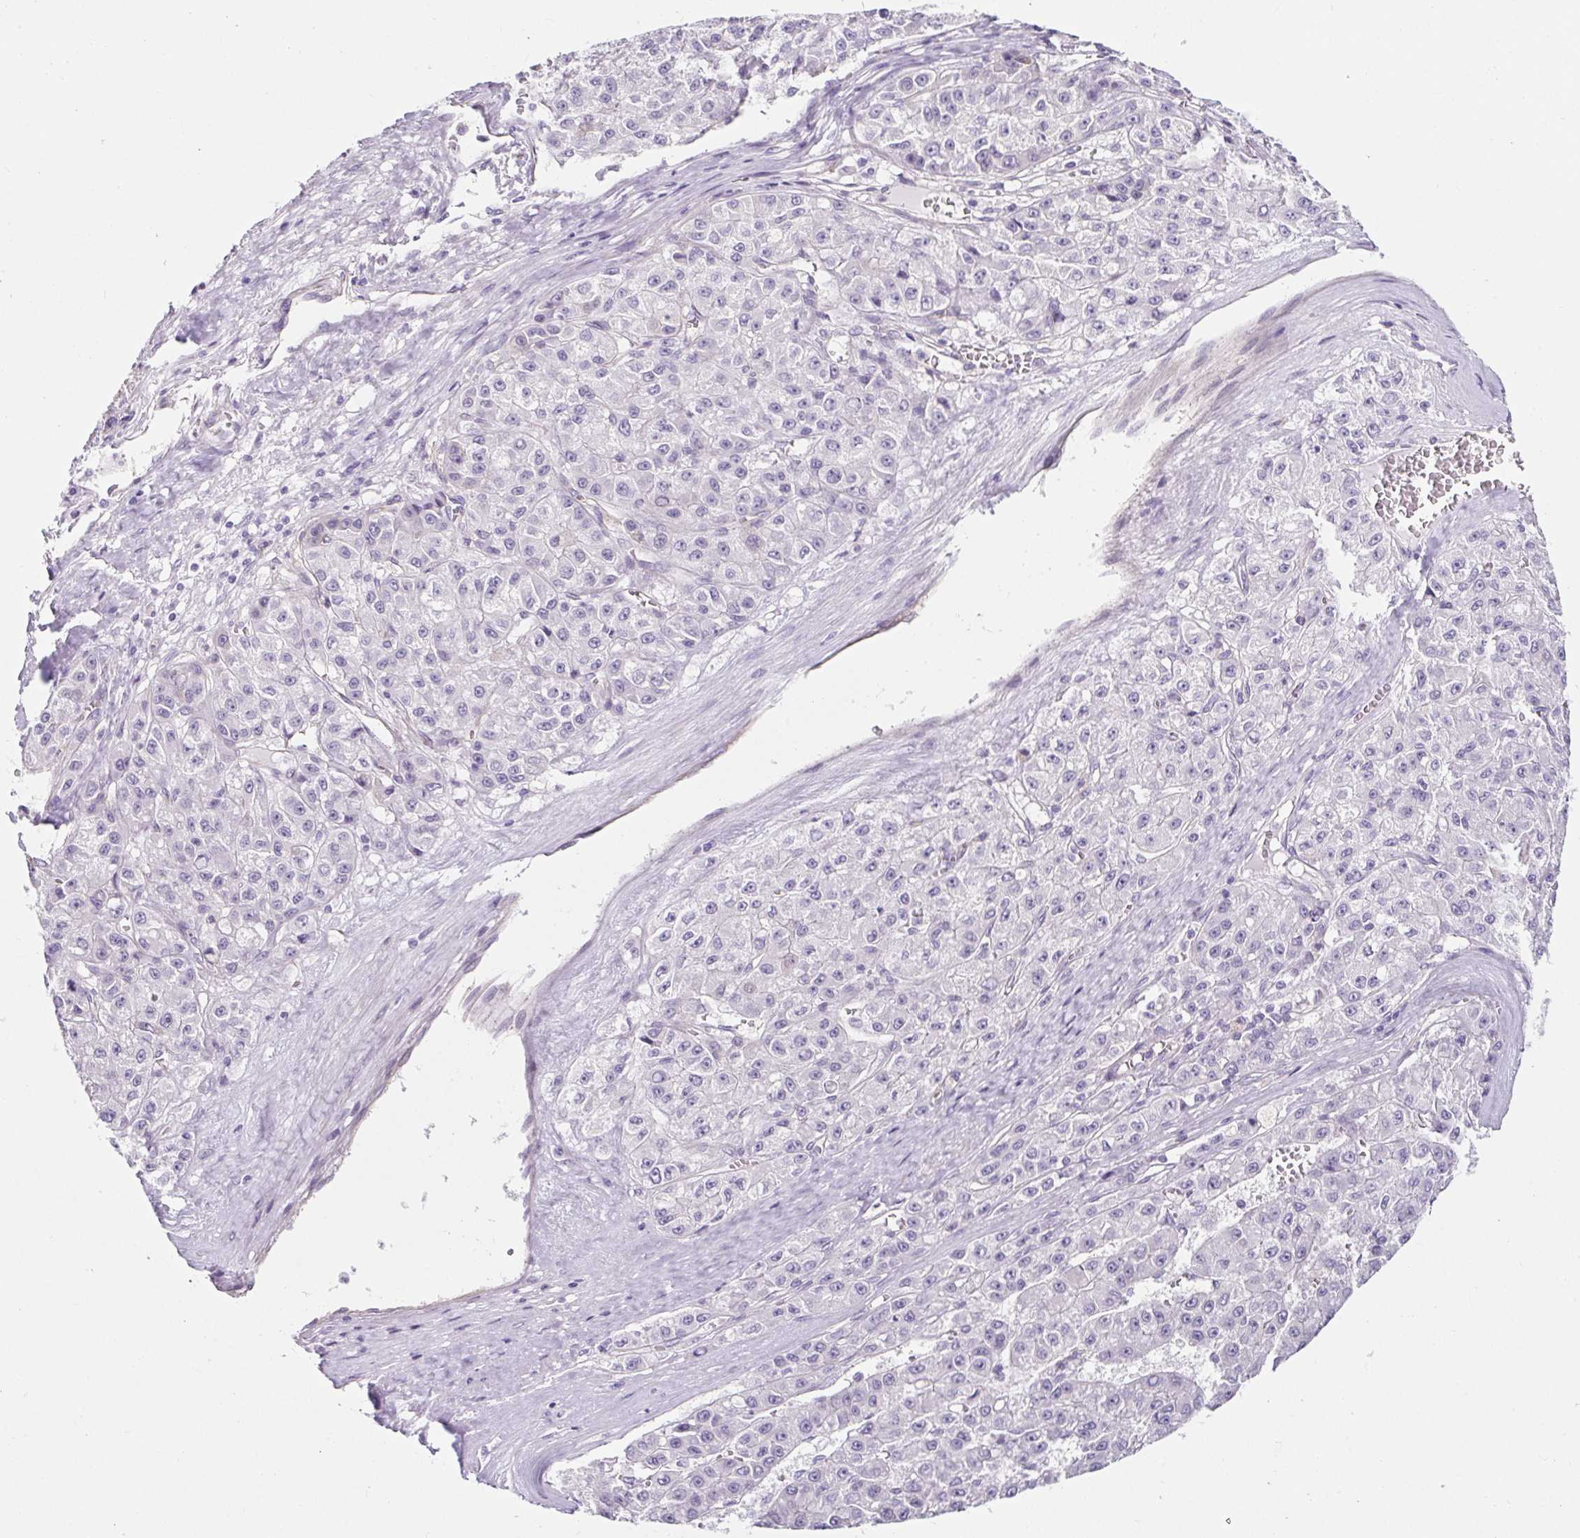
{"staining": {"intensity": "negative", "quantity": "none", "location": "none"}, "tissue": "liver cancer", "cell_type": "Tumor cells", "image_type": "cancer", "snomed": [{"axis": "morphology", "description": "Carcinoma, Hepatocellular, NOS"}, {"axis": "topography", "description": "Liver"}], "caption": "IHC photomicrograph of neoplastic tissue: liver cancer stained with DAB (3,3'-diaminobenzidine) displays no significant protein staining in tumor cells. (DAB (3,3'-diaminobenzidine) immunohistochemistry with hematoxylin counter stain).", "gene": "BCAS1", "patient": {"sex": "male", "age": 70}}